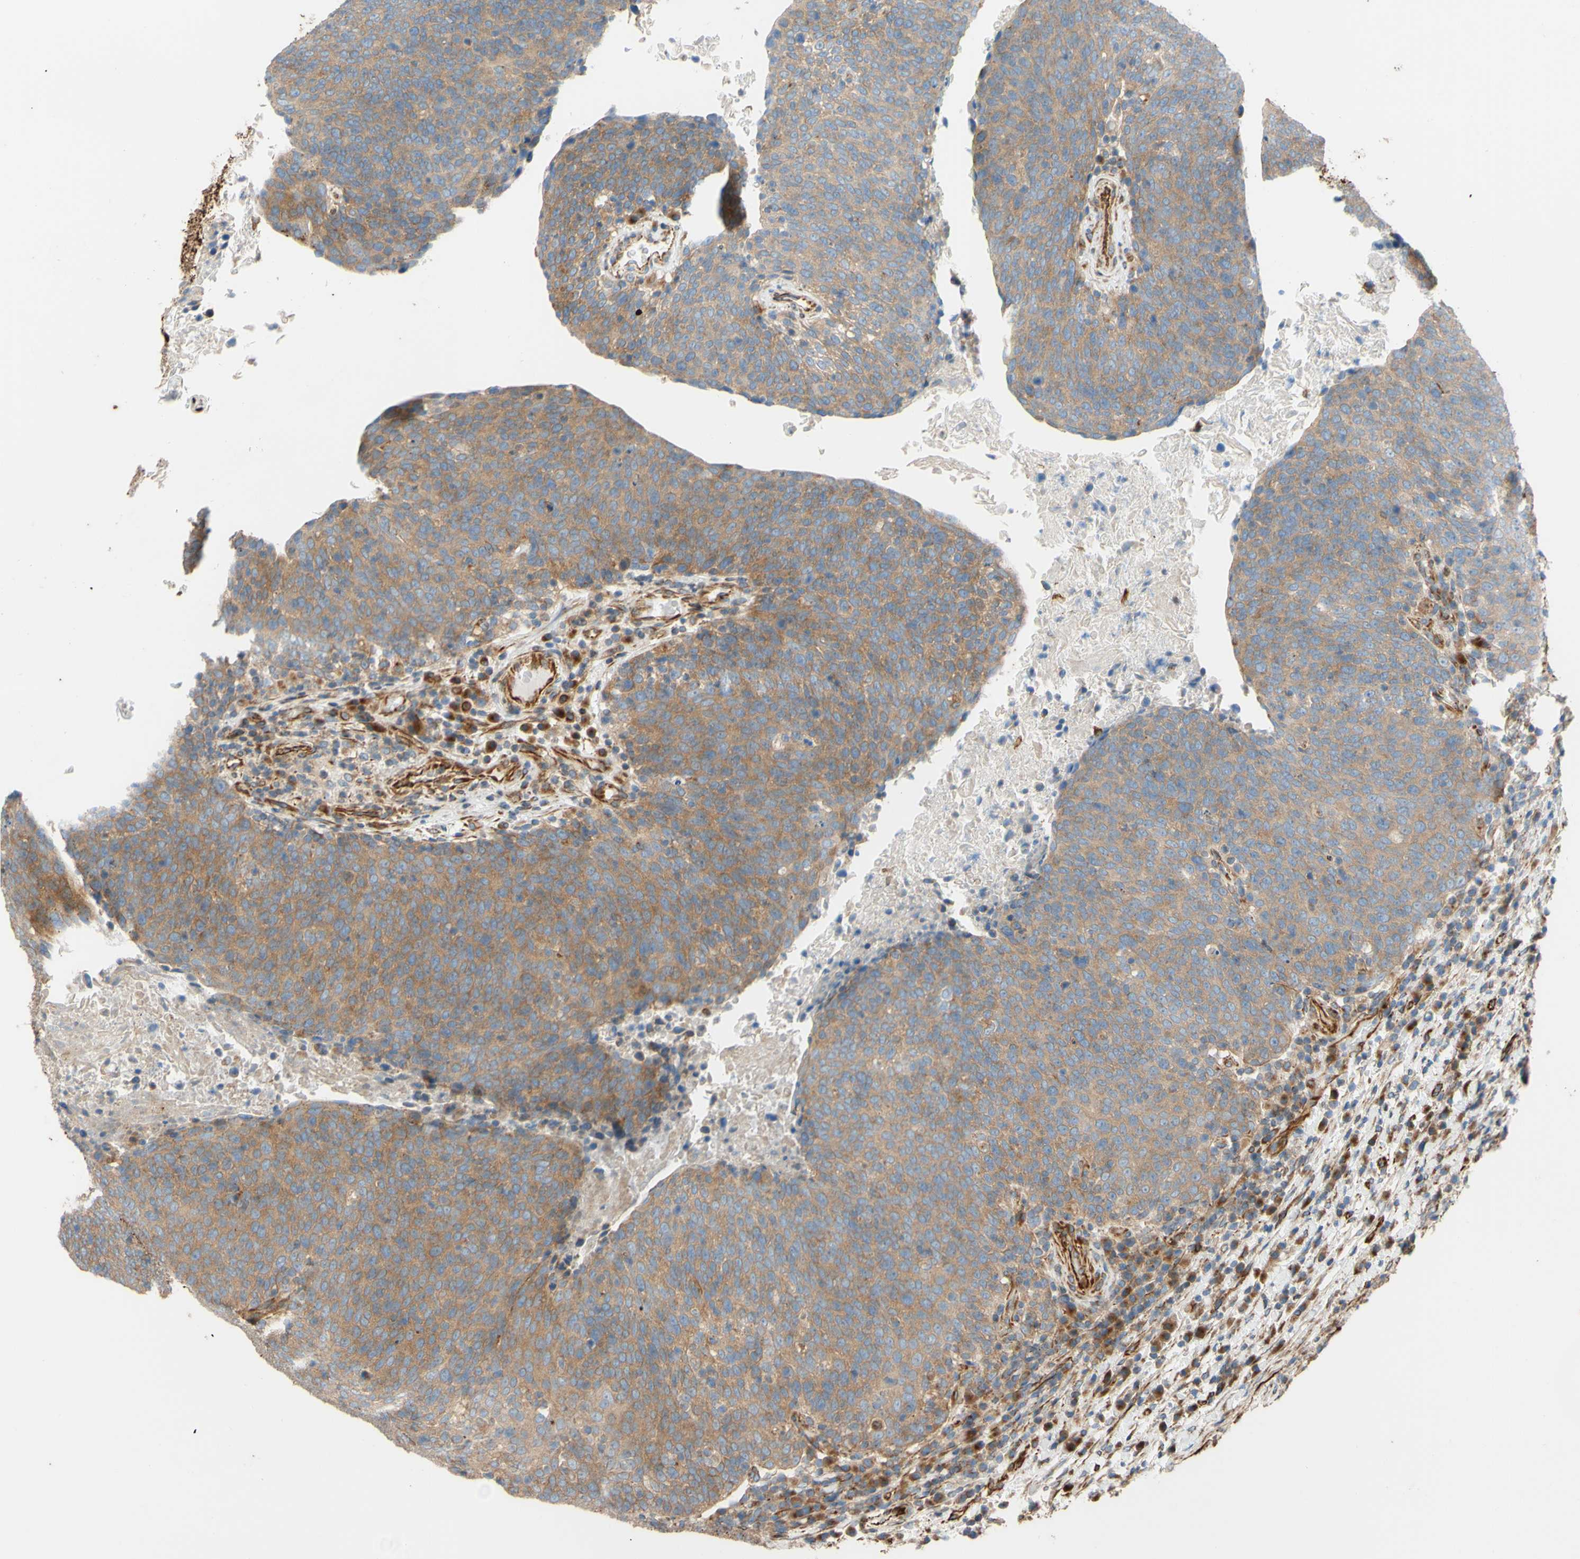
{"staining": {"intensity": "moderate", "quantity": ">75%", "location": "cytoplasmic/membranous"}, "tissue": "head and neck cancer", "cell_type": "Tumor cells", "image_type": "cancer", "snomed": [{"axis": "morphology", "description": "Squamous cell carcinoma, NOS"}, {"axis": "morphology", "description": "Squamous cell carcinoma, metastatic, NOS"}, {"axis": "topography", "description": "Lymph node"}, {"axis": "topography", "description": "Head-Neck"}], "caption": "Head and neck cancer (squamous cell carcinoma) tissue shows moderate cytoplasmic/membranous expression in approximately >75% of tumor cells, visualized by immunohistochemistry.", "gene": "C1orf43", "patient": {"sex": "male", "age": 62}}